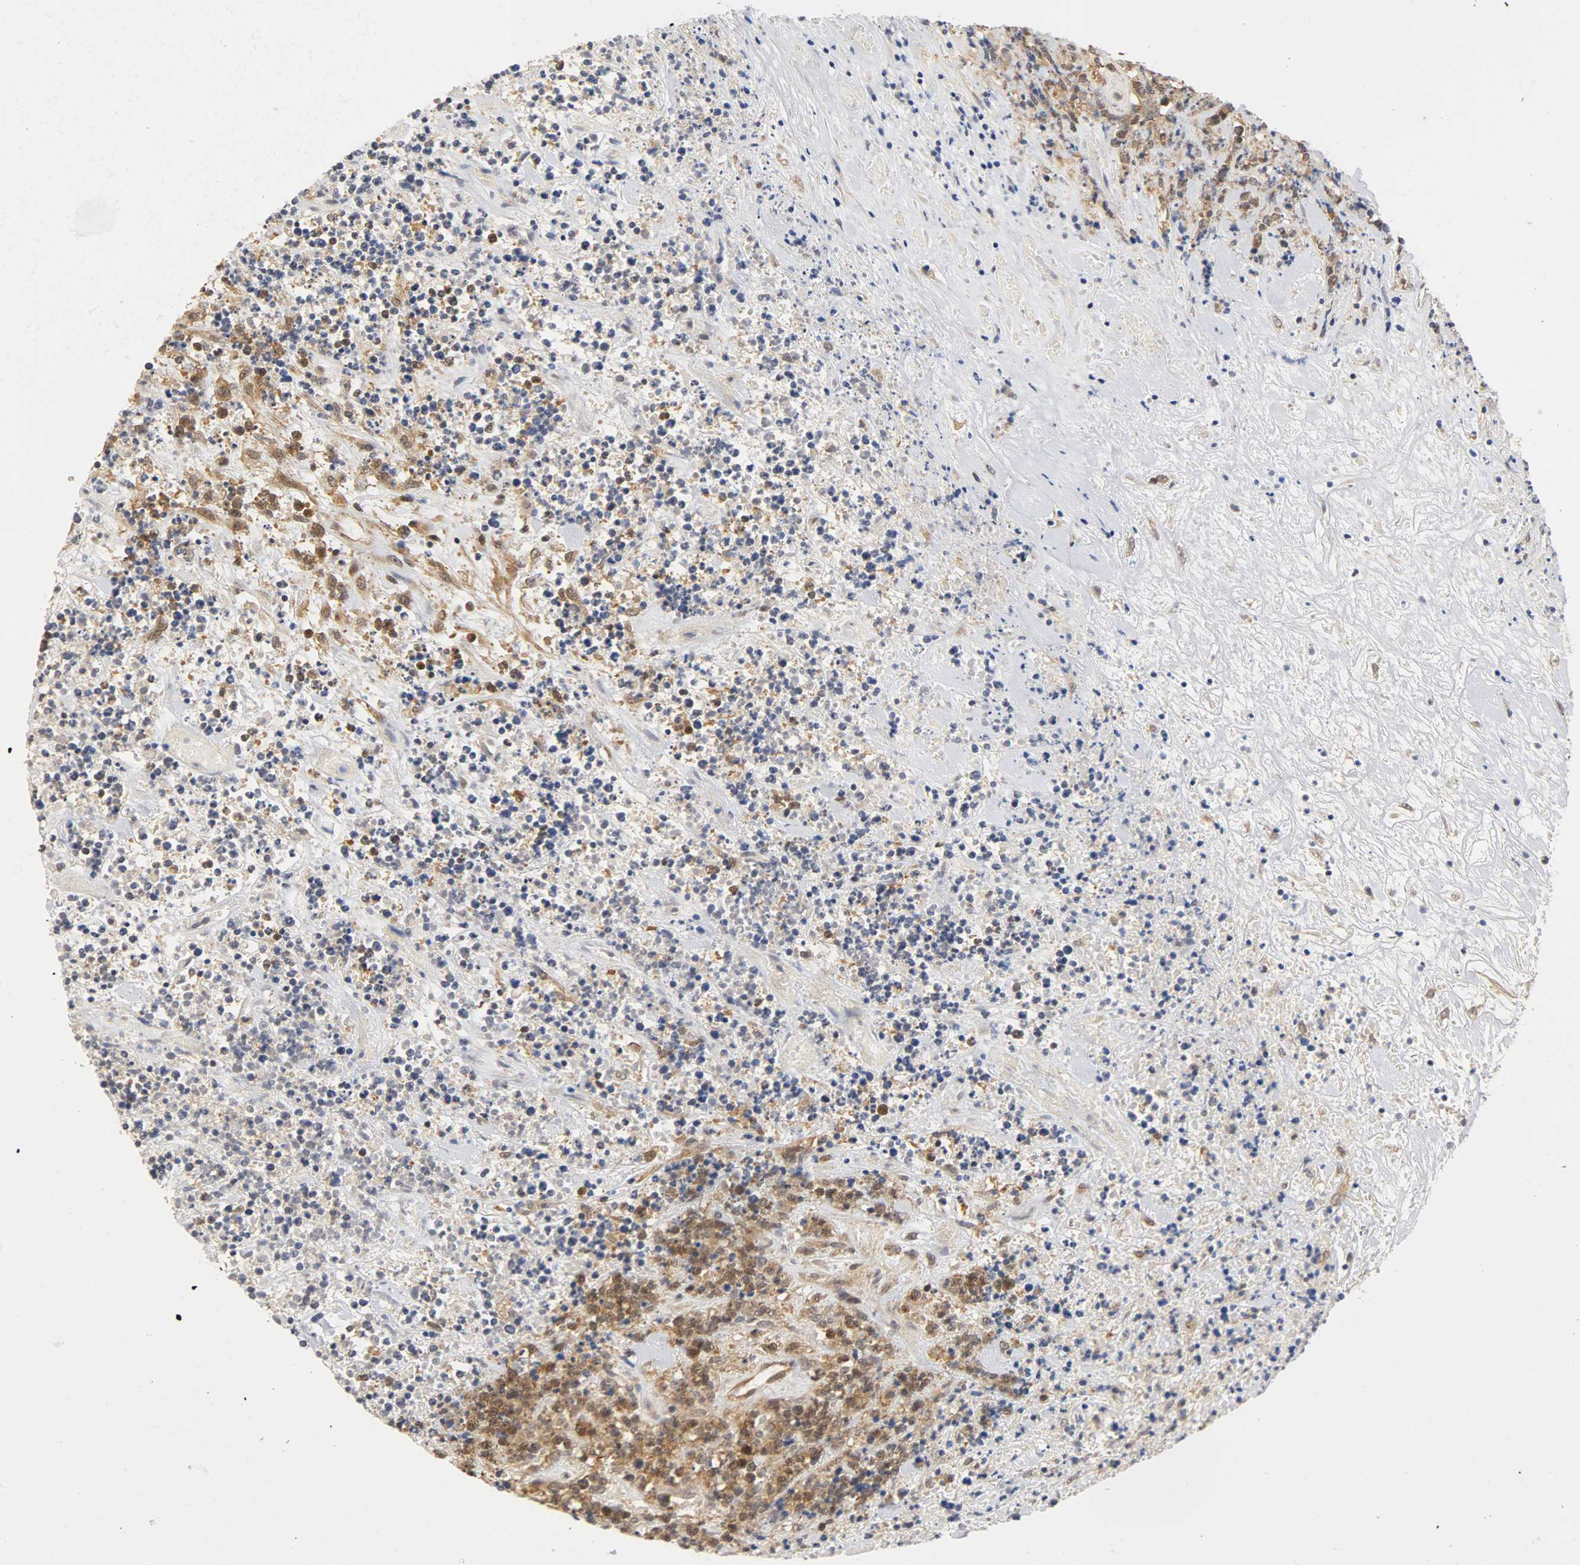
{"staining": {"intensity": "moderate", "quantity": ">75%", "location": "cytoplasmic/membranous,nuclear"}, "tissue": "lymphoma", "cell_type": "Tumor cells", "image_type": "cancer", "snomed": [{"axis": "morphology", "description": "Malignant lymphoma, non-Hodgkin's type, High grade"}, {"axis": "topography", "description": "Soft tissue"}], "caption": "Protein positivity by immunohistochemistry (IHC) demonstrates moderate cytoplasmic/membranous and nuclear staining in approximately >75% of tumor cells in malignant lymphoma, non-Hodgkin's type (high-grade).", "gene": "UBE2M", "patient": {"sex": "male", "age": 18}}